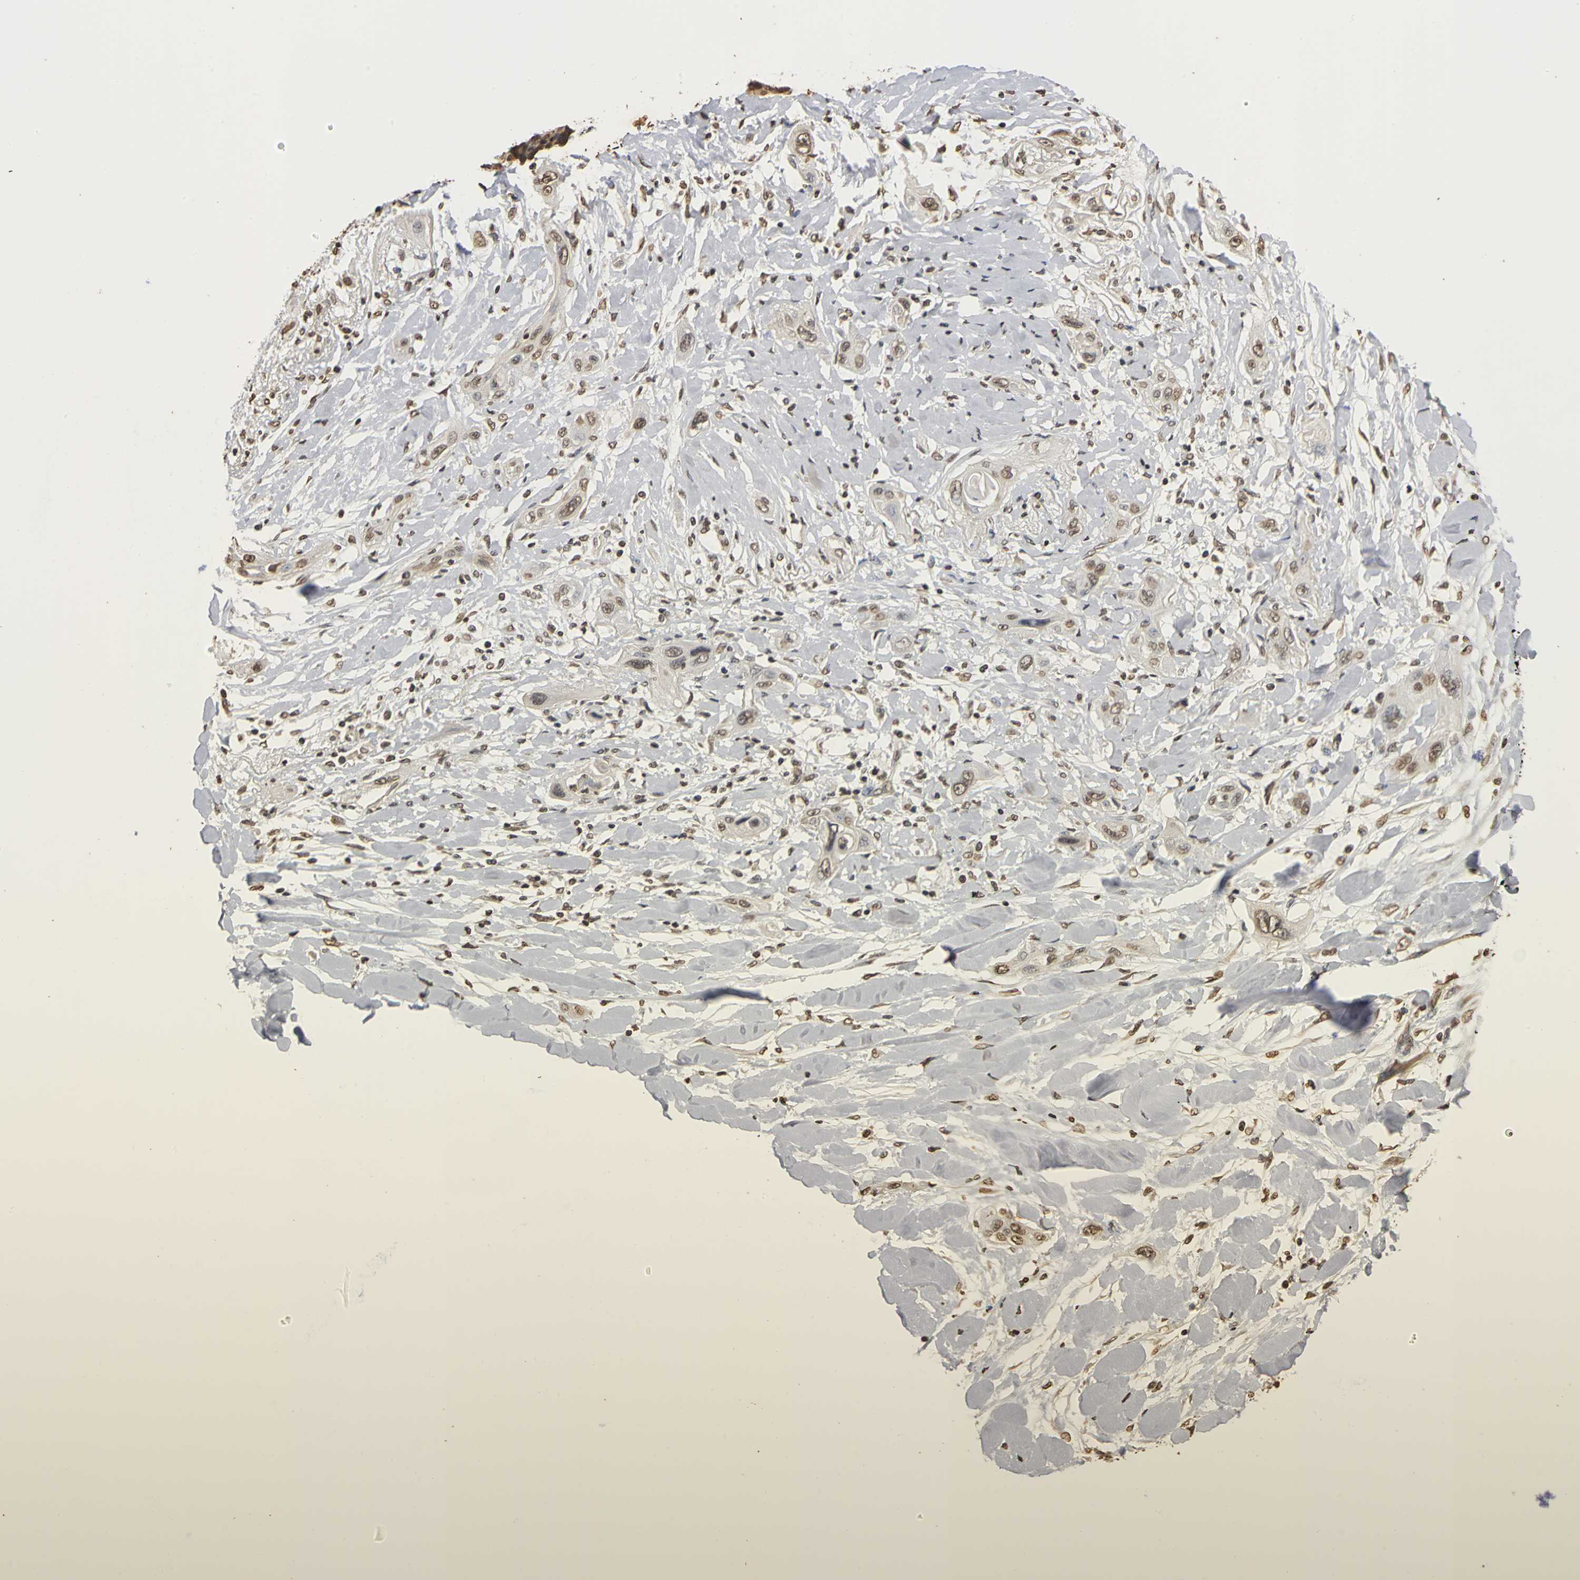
{"staining": {"intensity": "weak", "quantity": "25%-75%", "location": "nuclear"}, "tissue": "lung cancer", "cell_type": "Tumor cells", "image_type": "cancer", "snomed": [{"axis": "morphology", "description": "Squamous cell carcinoma, NOS"}, {"axis": "topography", "description": "Lung"}], "caption": "The image reveals staining of lung cancer, revealing weak nuclear protein expression (brown color) within tumor cells.", "gene": "ERCC2", "patient": {"sex": "female", "age": 47}}